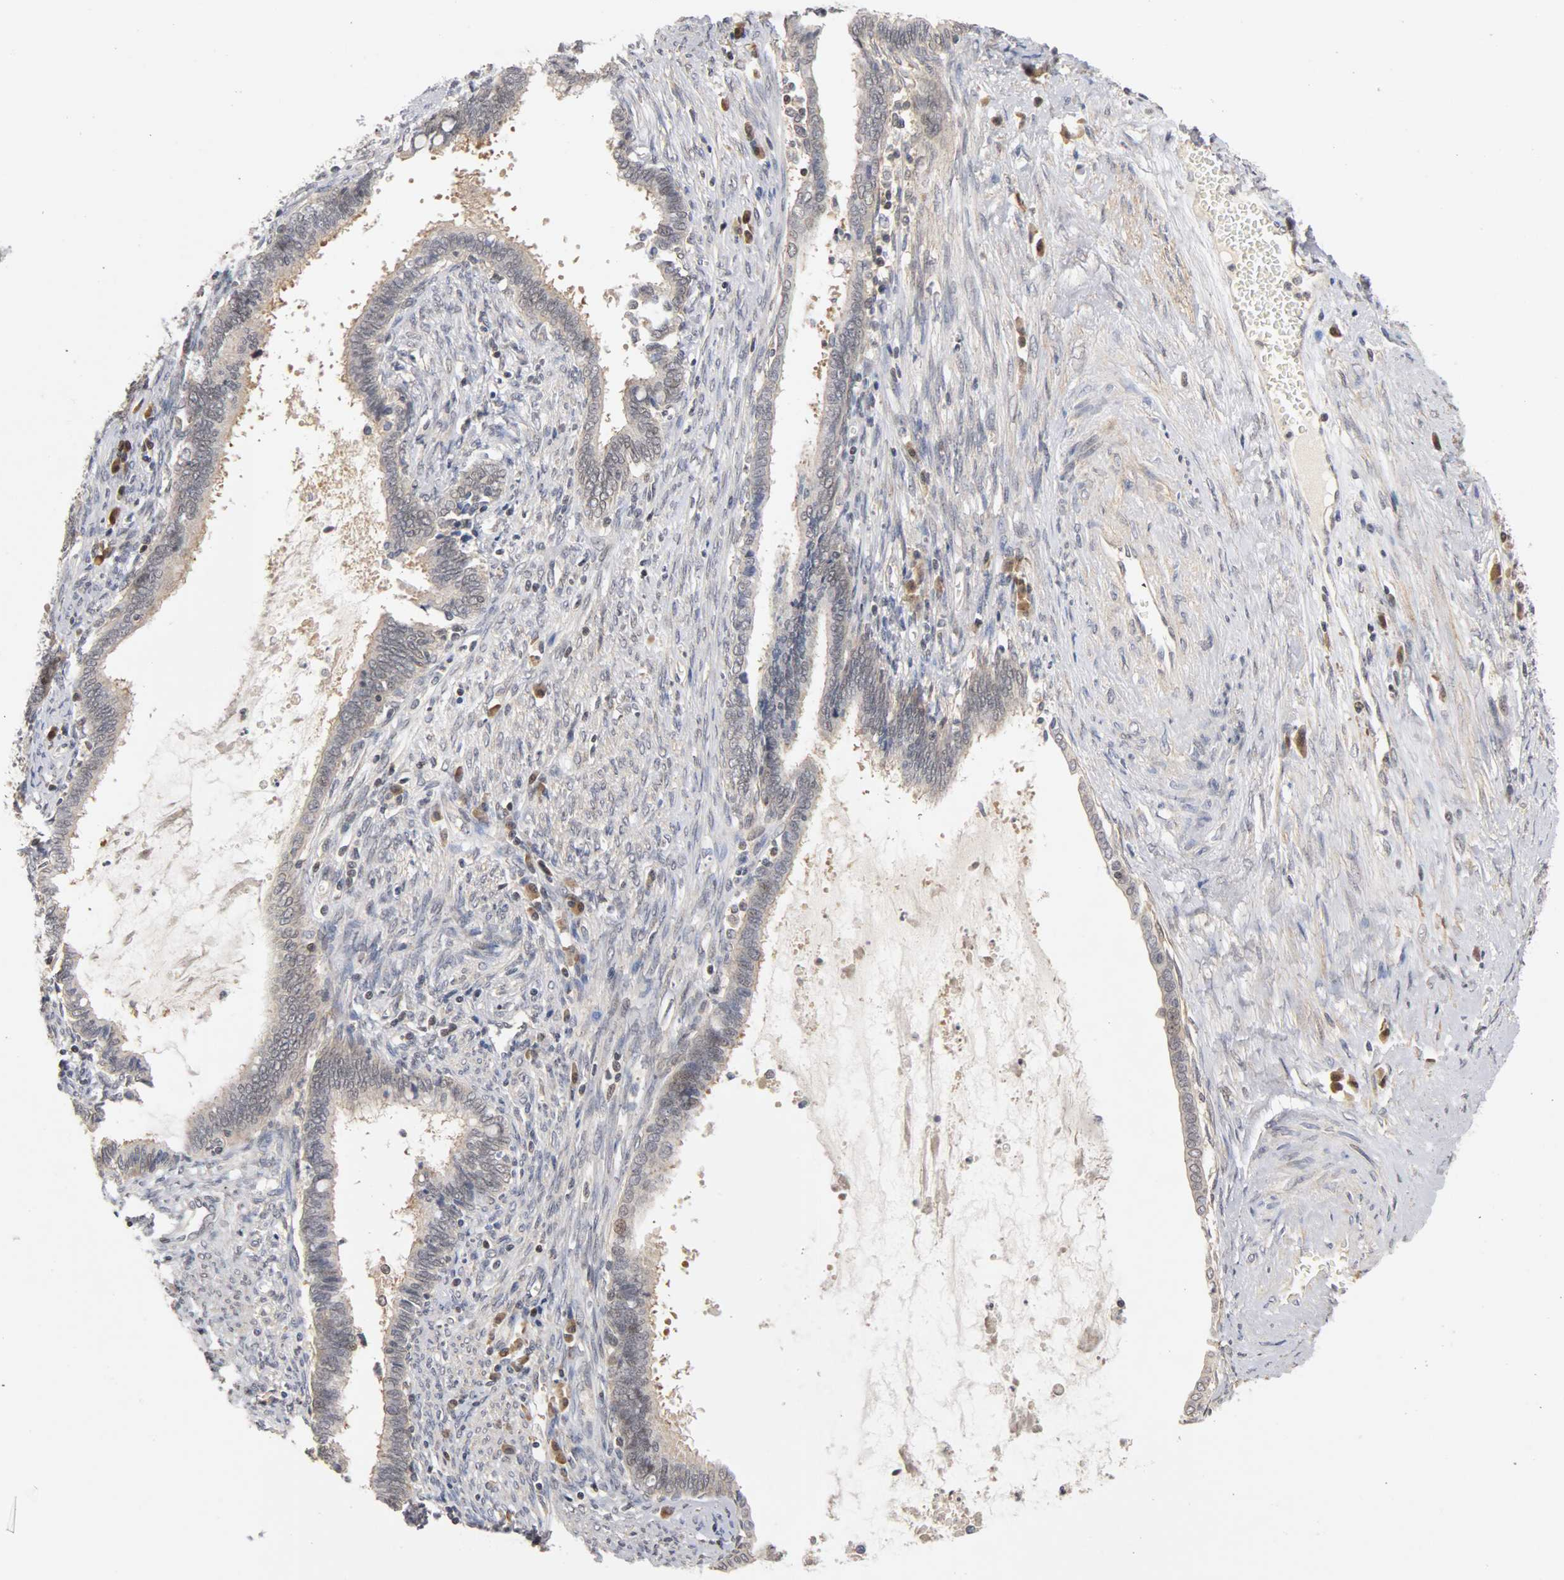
{"staining": {"intensity": "moderate", "quantity": "25%-75%", "location": "cytoplasmic/membranous,nuclear"}, "tissue": "cervical cancer", "cell_type": "Tumor cells", "image_type": "cancer", "snomed": [{"axis": "morphology", "description": "Adenocarcinoma, NOS"}, {"axis": "topography", "description": "Cervix"}], "caption": "A brown stain highlights moderate cytoplasmic/membranous and nuclear positivity of a protein in human cervical cancer tumor cells.", "gene": "UBE2M", "patient": {"sex": "female", "age": 44}}